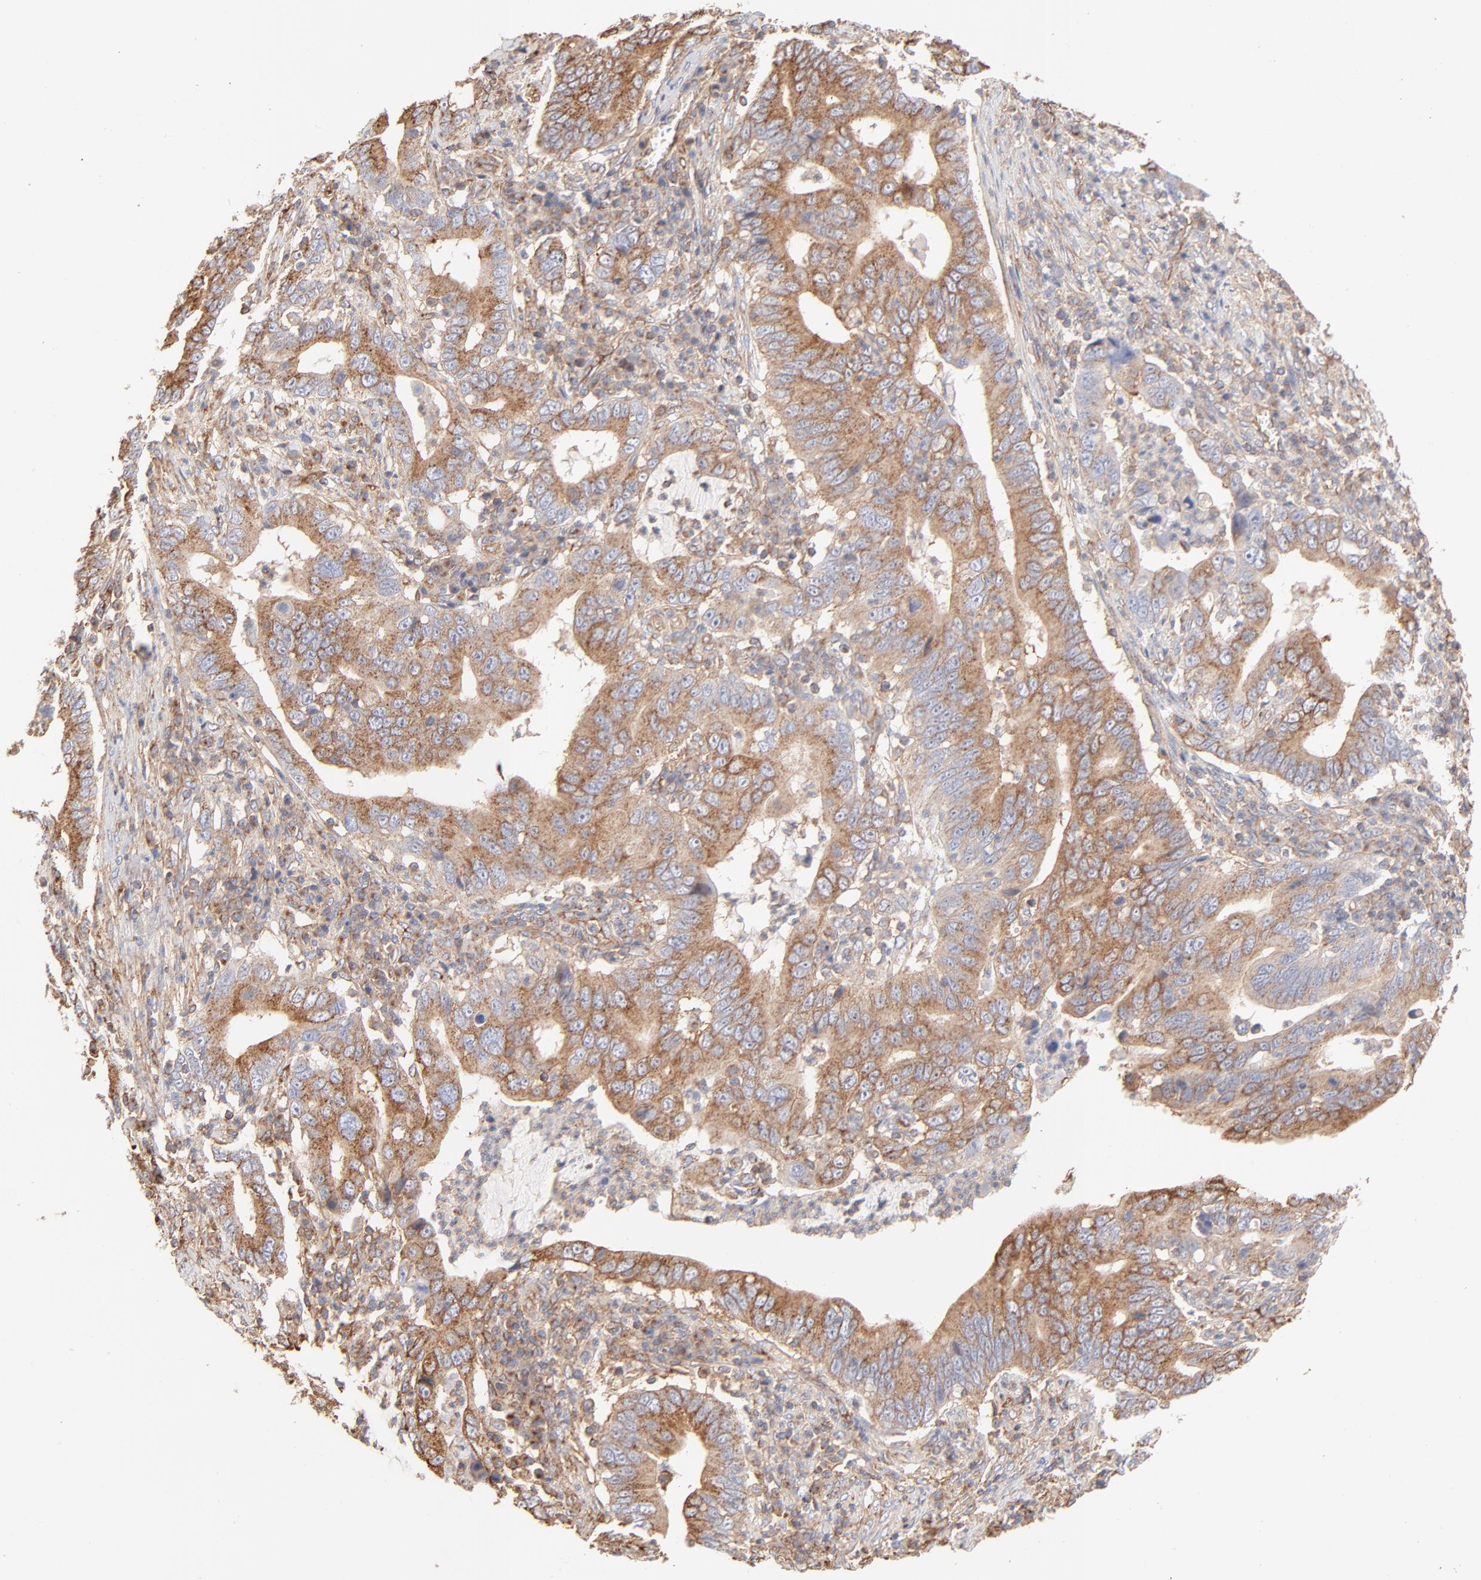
{"staining": {"intensity": "moderate", "quantity": ">75%", "location": "cytoplasmic/membranous"}, "tissue": "stomach cancer", "cell_type": "Tumor cells", "image_type": "cancer", "snomed": [{"axis": "morphology", "description": "Adenocarcinoma, NOS"}, {"axis": "topography", "description": "Stomach, upper"}], "caption": "Immunohistochemical staining of human stomach adenocarcinoma reveals moderate cytoplasmic/membranous protein positivity in about >75% of tumor cells.", "gene": "CLTB", "patient": {"sex": "male", "age": 63}}